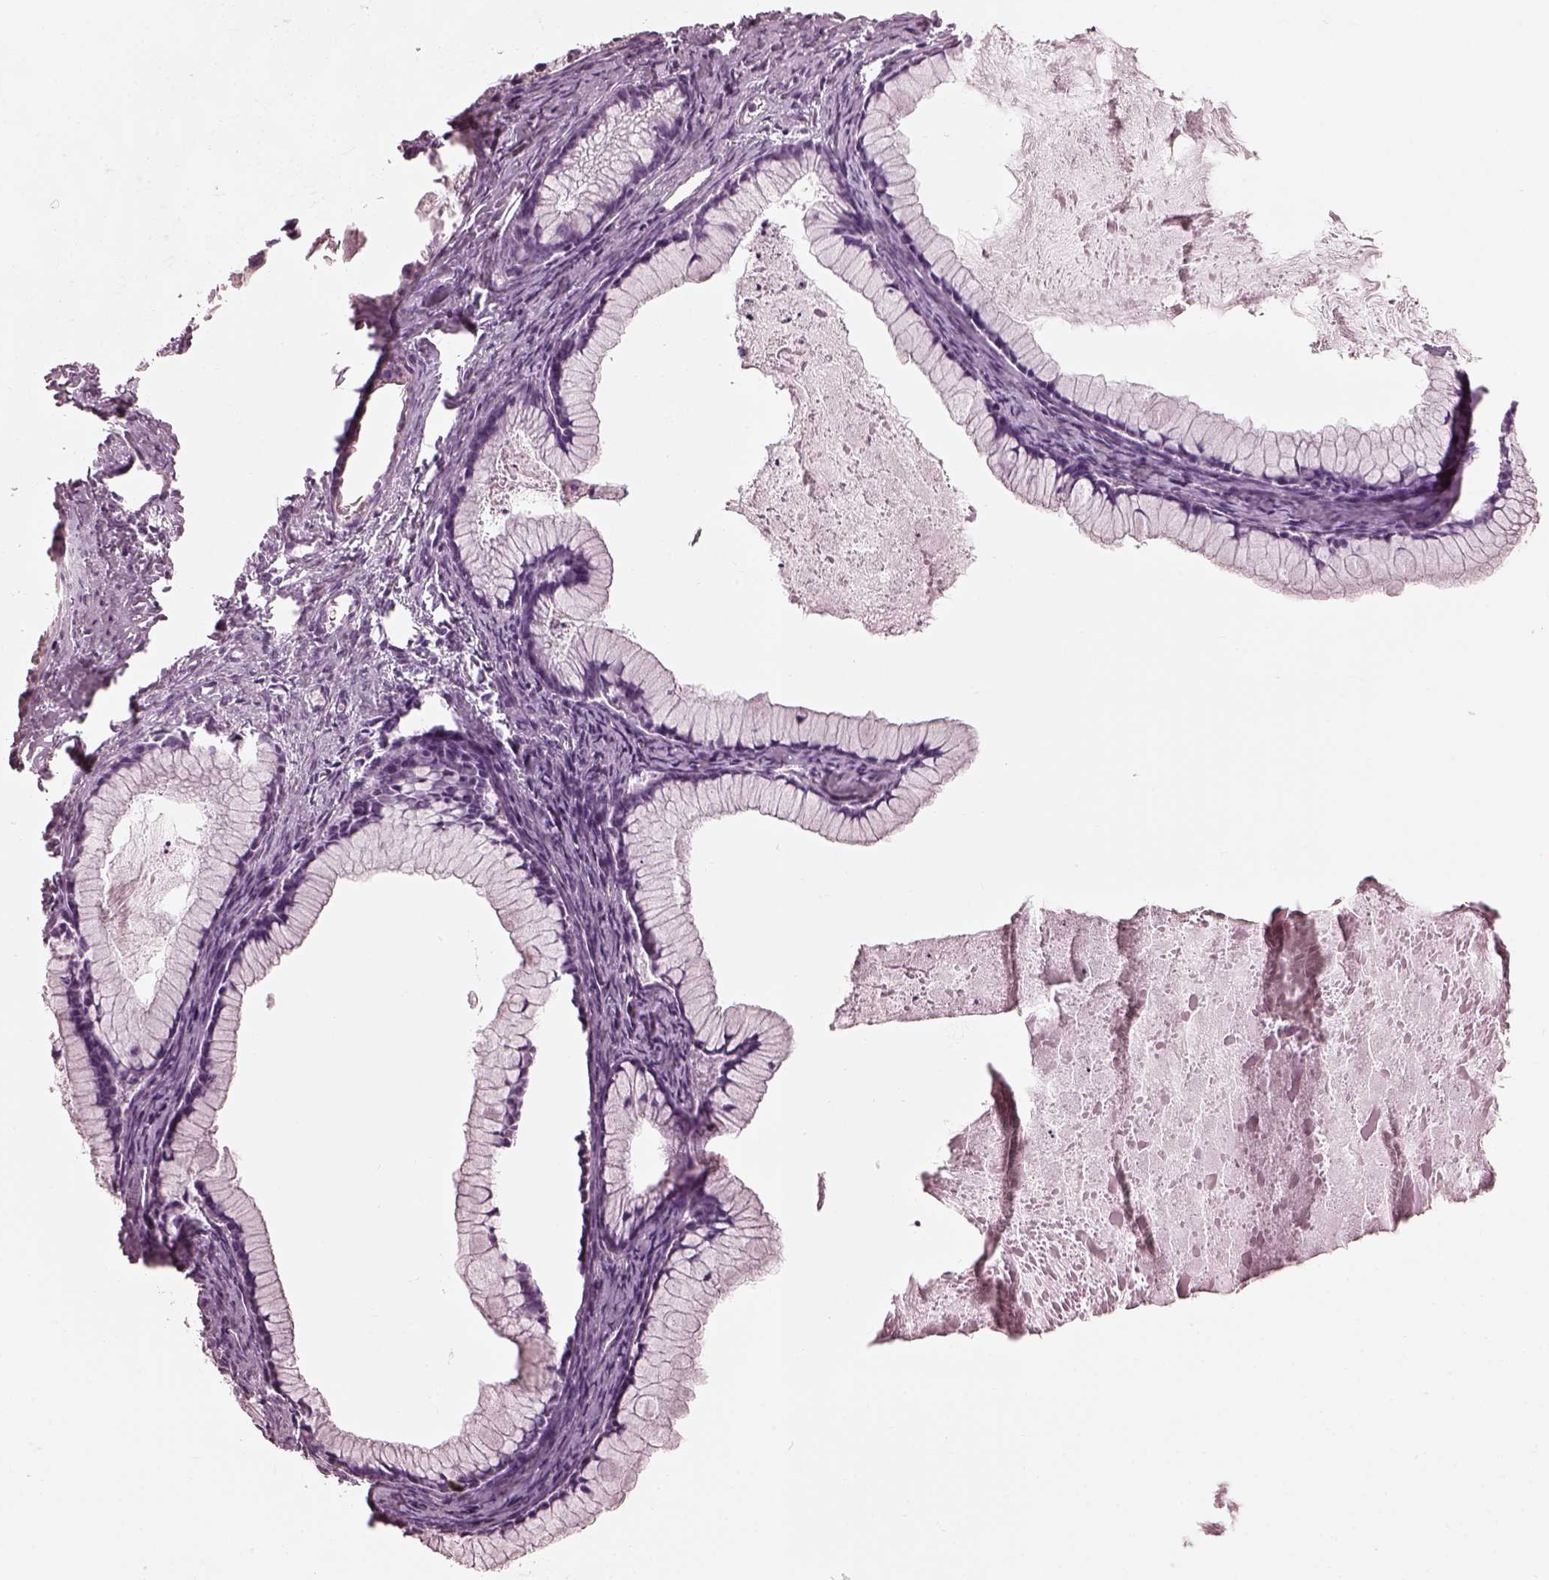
{"staining": {"intensity": "negative", "quantity": "none", "location": "none"}, "tissue": "ovarian cancer", "cell_type": "Tumor cells", "image_type": "cancer", "snomed": [{"axis": "morphology", "description": "Cystadenocarcinoma, mucinous, NOS"}, {"axis": "topography", "description": "Ovary"}], "caption": "A photomicrograph of human mucinous cystadenocarcinoma (ovarian) is negative for staining in tumor cells. The staining is performed using DAB brown chromogen with nuclei counter-stained in using hematoxylin.", "gene": "TCHHL1", "patient": {"sex": "female", "age": 41}}